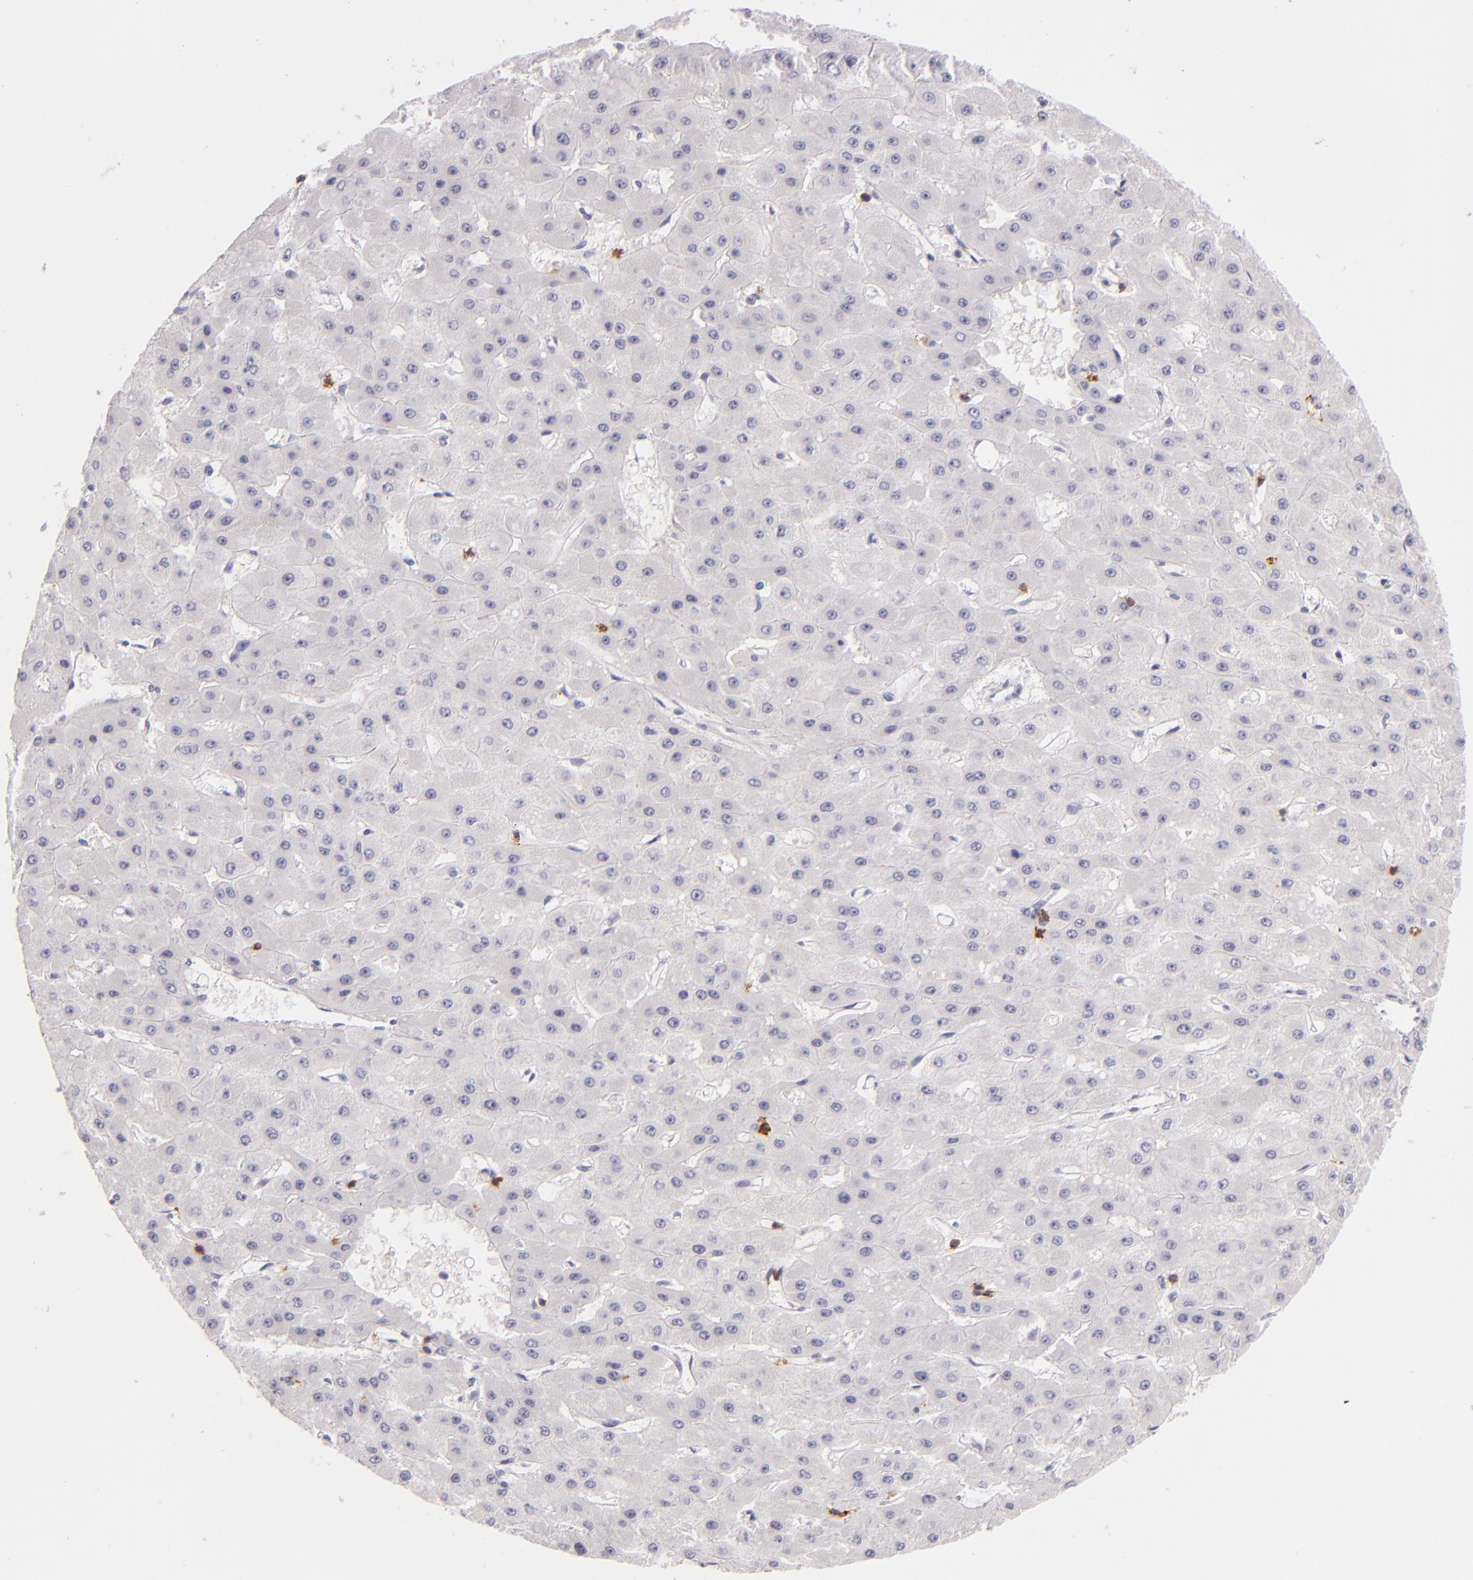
{"staining": {"intensity": "negative", "quantity": "none", "location": "none"}, "tissue": "liver cancer", "cell_type": "Tumor cells", "image_type": "cancer", "snomed": [{"axis": "morphology", "description": "Carcinoma, Hepatocellular, NOS"}, {"axis": "topography", "description": "Liver"}], "caption": "A high-resolution image shows immunohistochemistry staining of hepatocellular carcinoma (liver), which demonstrates no significant expression in tumor cells.", "gene": "LAT", "patient": {"sex": "female", "age": 52}}